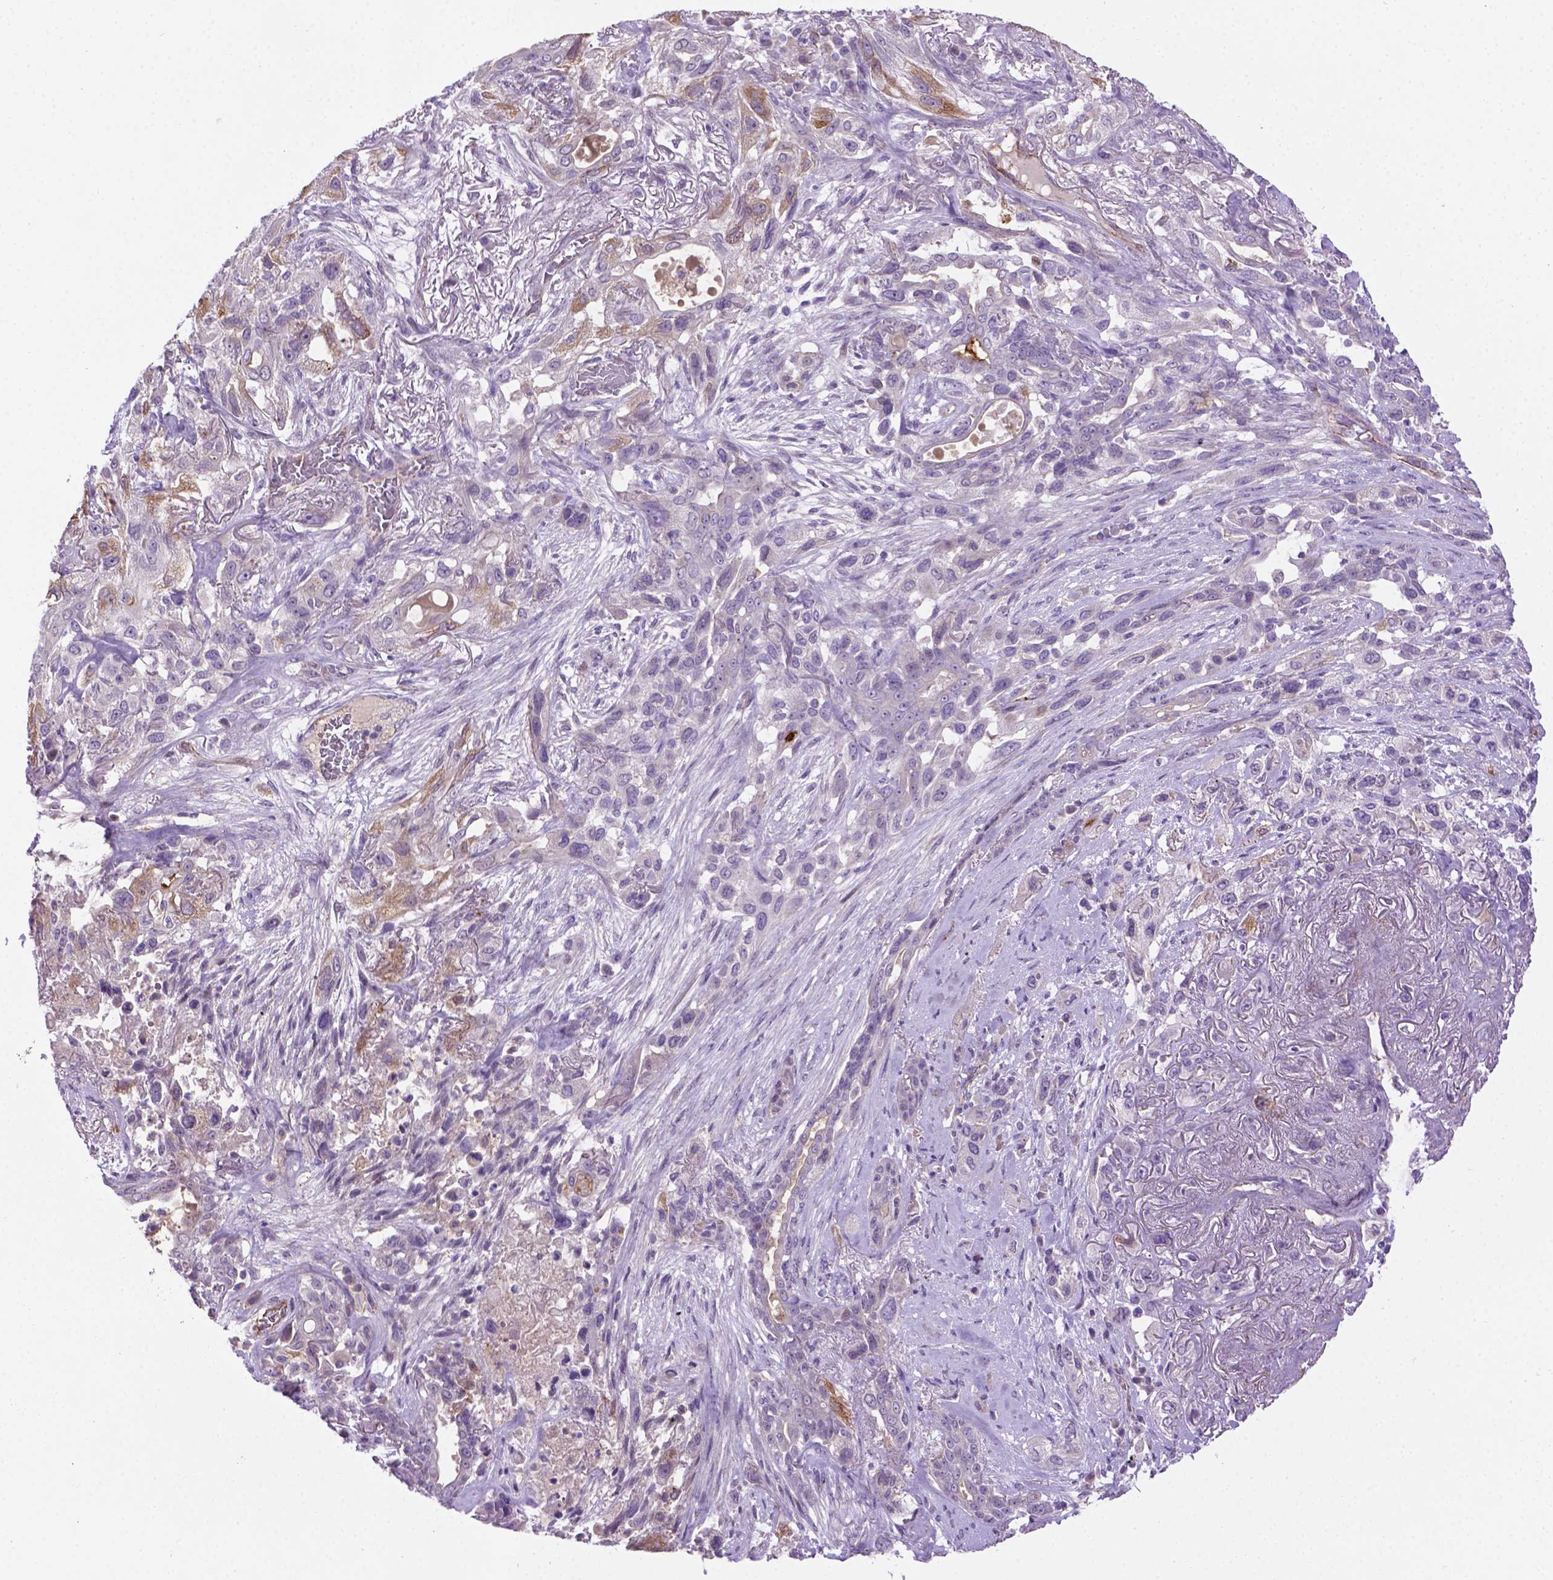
{"staining": {"intensity": "negative", "quantity": "none", "location": "none"}, "tissue": "lung cancer", "cell_type": "Tumor cells", "image_type": "cancer", "snomed": [{"axis": "morphology", "description": "Squamous cell carcinoma, NOS"}, {"axis": "topography", "description": "Lung"}], "caption": "Lung squamous cell carcinoma was stained to show a protein in brown. There is no significant positivity in tumor cells.", "gene": "CCER2", "patient": {"sex": "female", "age": 70}}